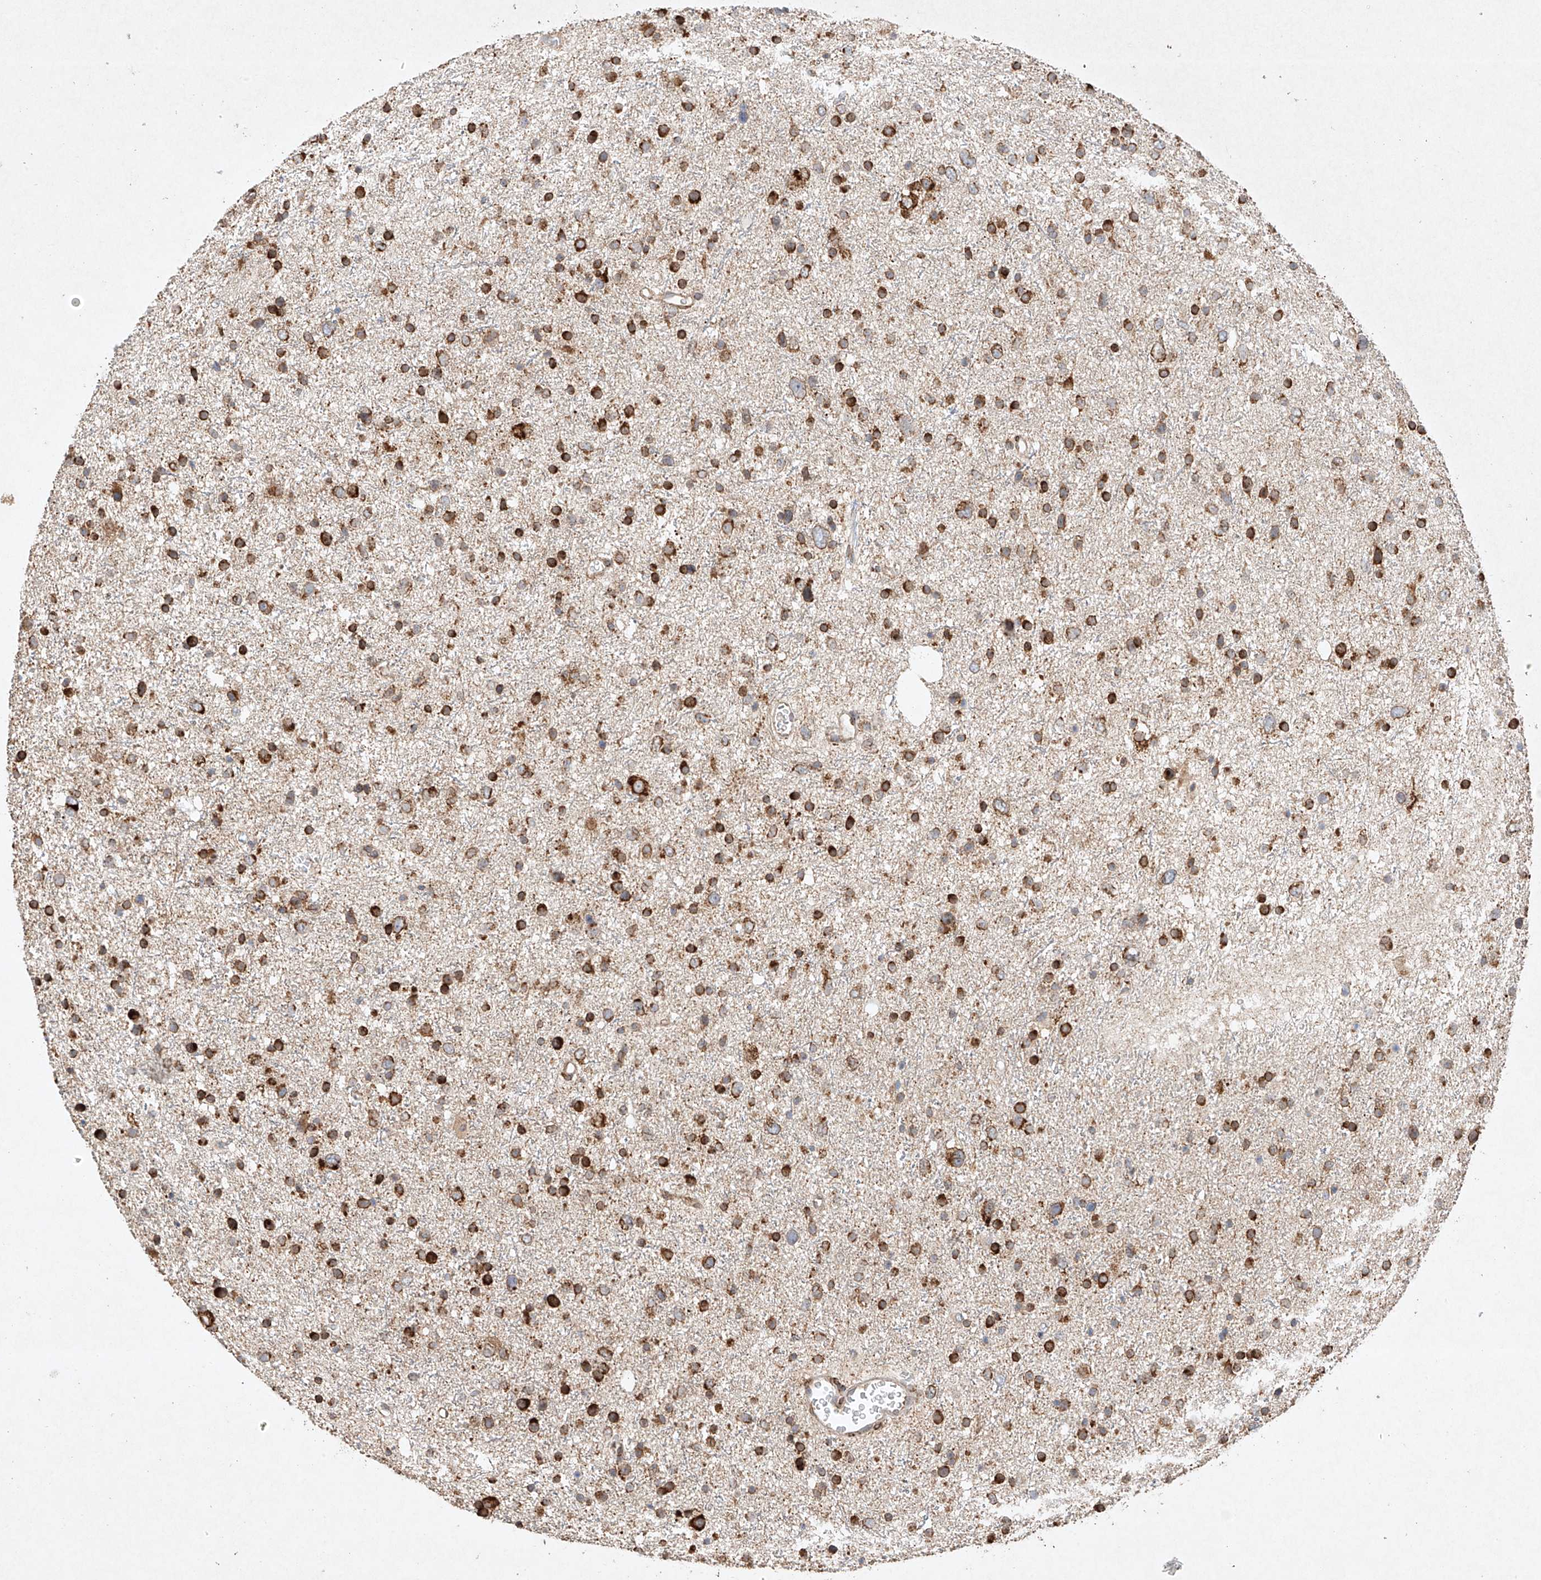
{"staining": {"intensity": "strong", "quantity": "25%-75%", "location": "cytoplasmic/membranous"}, "tissue": "glioma", "cell_type": "Tumor cells", "image_type": "cancer", "snomed": [{"axis": "morphology", "description": "Glioma, malignant, Low grade"}, {"axis": "topography", "description": "Brain"}], "caption": "Immunohistochemistry (DAB) staining of human malignant glioma (low-grade) shows strong cytoplasmic/membranous protein positivity in about 25%-75% of tumor cells. Ihc stains the protein of interest in brown and the nuclei are stained blue.", "gene": "SEMA3B", "patient": {"sex": "female", "age": 37}}